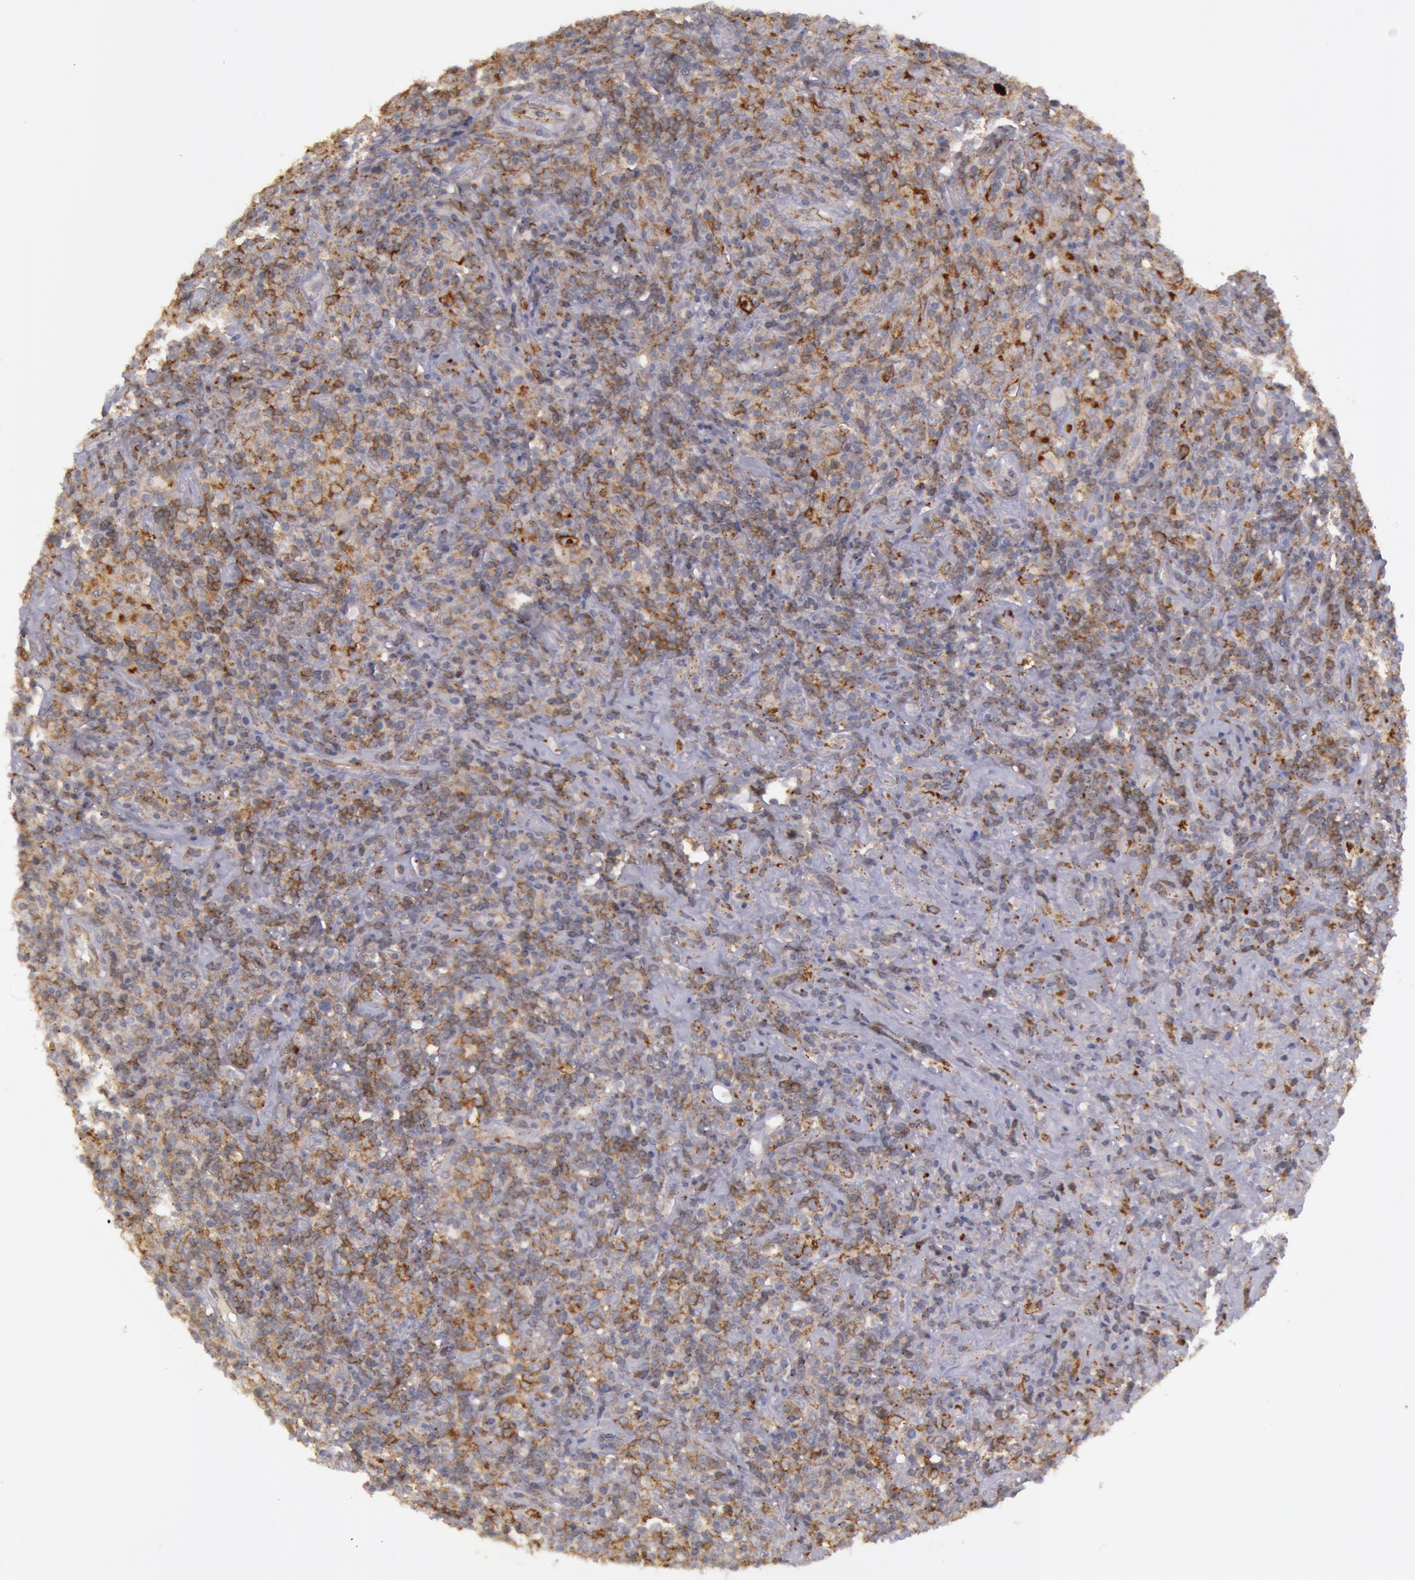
{"staining": {"intensity": "moderate", "quantity": ">75%", "location": "cytoplasmic/membranous"}, "tissue": "lymphoma", "cell_type": "Tumor cells", "image_type": "cancer", "snomed": [{"axis": "morphology", "description": "Hodgkin's disease, NOS"}, {"axis": "topography", "description": "Lymph node"}], "caption": "The image shows a brown stain indicating the presence of a protein in the cytoplasmic/membranous of tumor cells in lymphoma.", "gene": "FLOT2", "patient": {"sex": "male", "age": 46}}